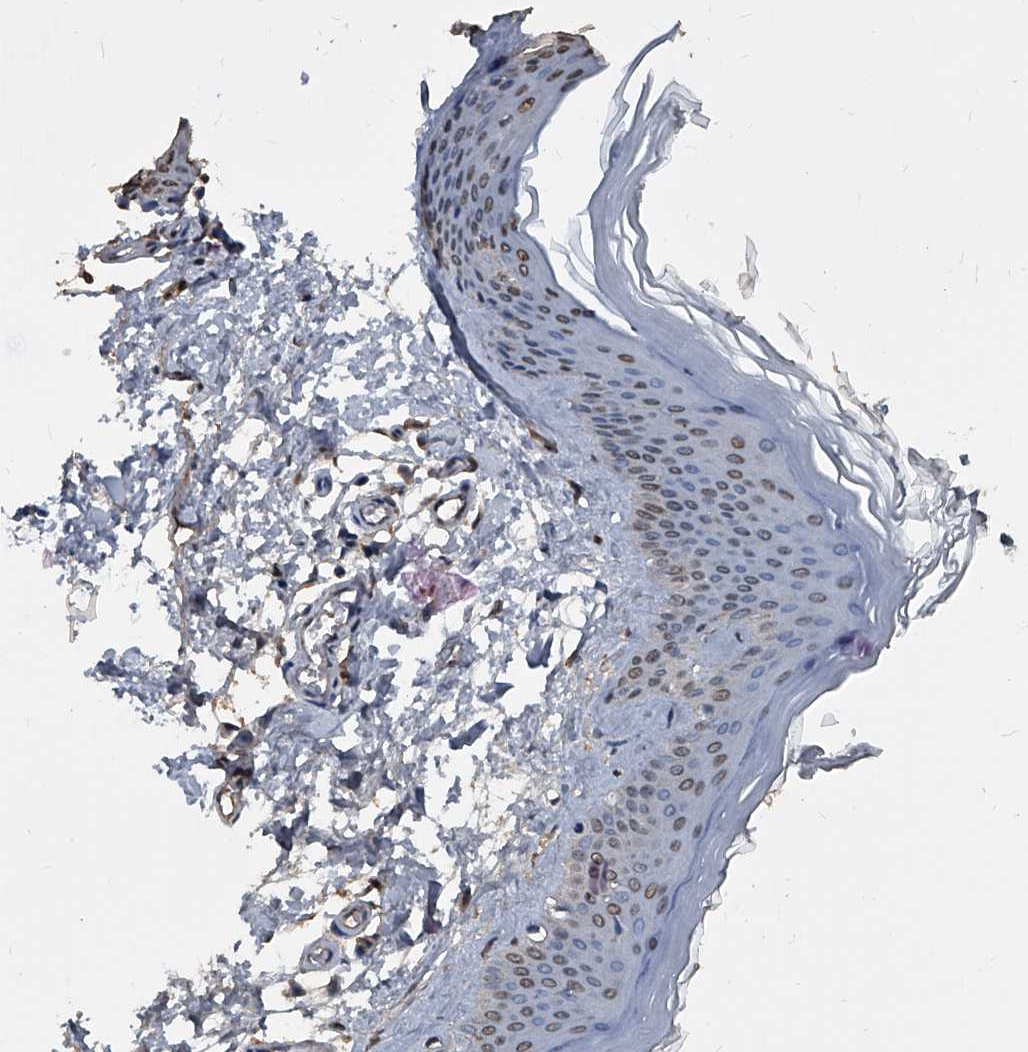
{"staining": {"intensity": "weak", "quantity": ">75%", "location": "cytoplasmic/membranous"}, "tissue": "skin", "cell_type": "Fibroblasts", "image_type": "normal", "snomed": [{"axis": "morphology", "description": "Normal tissue, NOS"}, {"axis": "topography", "description": "Skin"}], "caption": "Immunohistochemical staining of normal human skin exhibits low levels of weak cytoplasmic/membranous positivity in approximately >75% of fibroblasts.", "gene": "MATR3", "patient": {"sex": "female", "age": 27}}